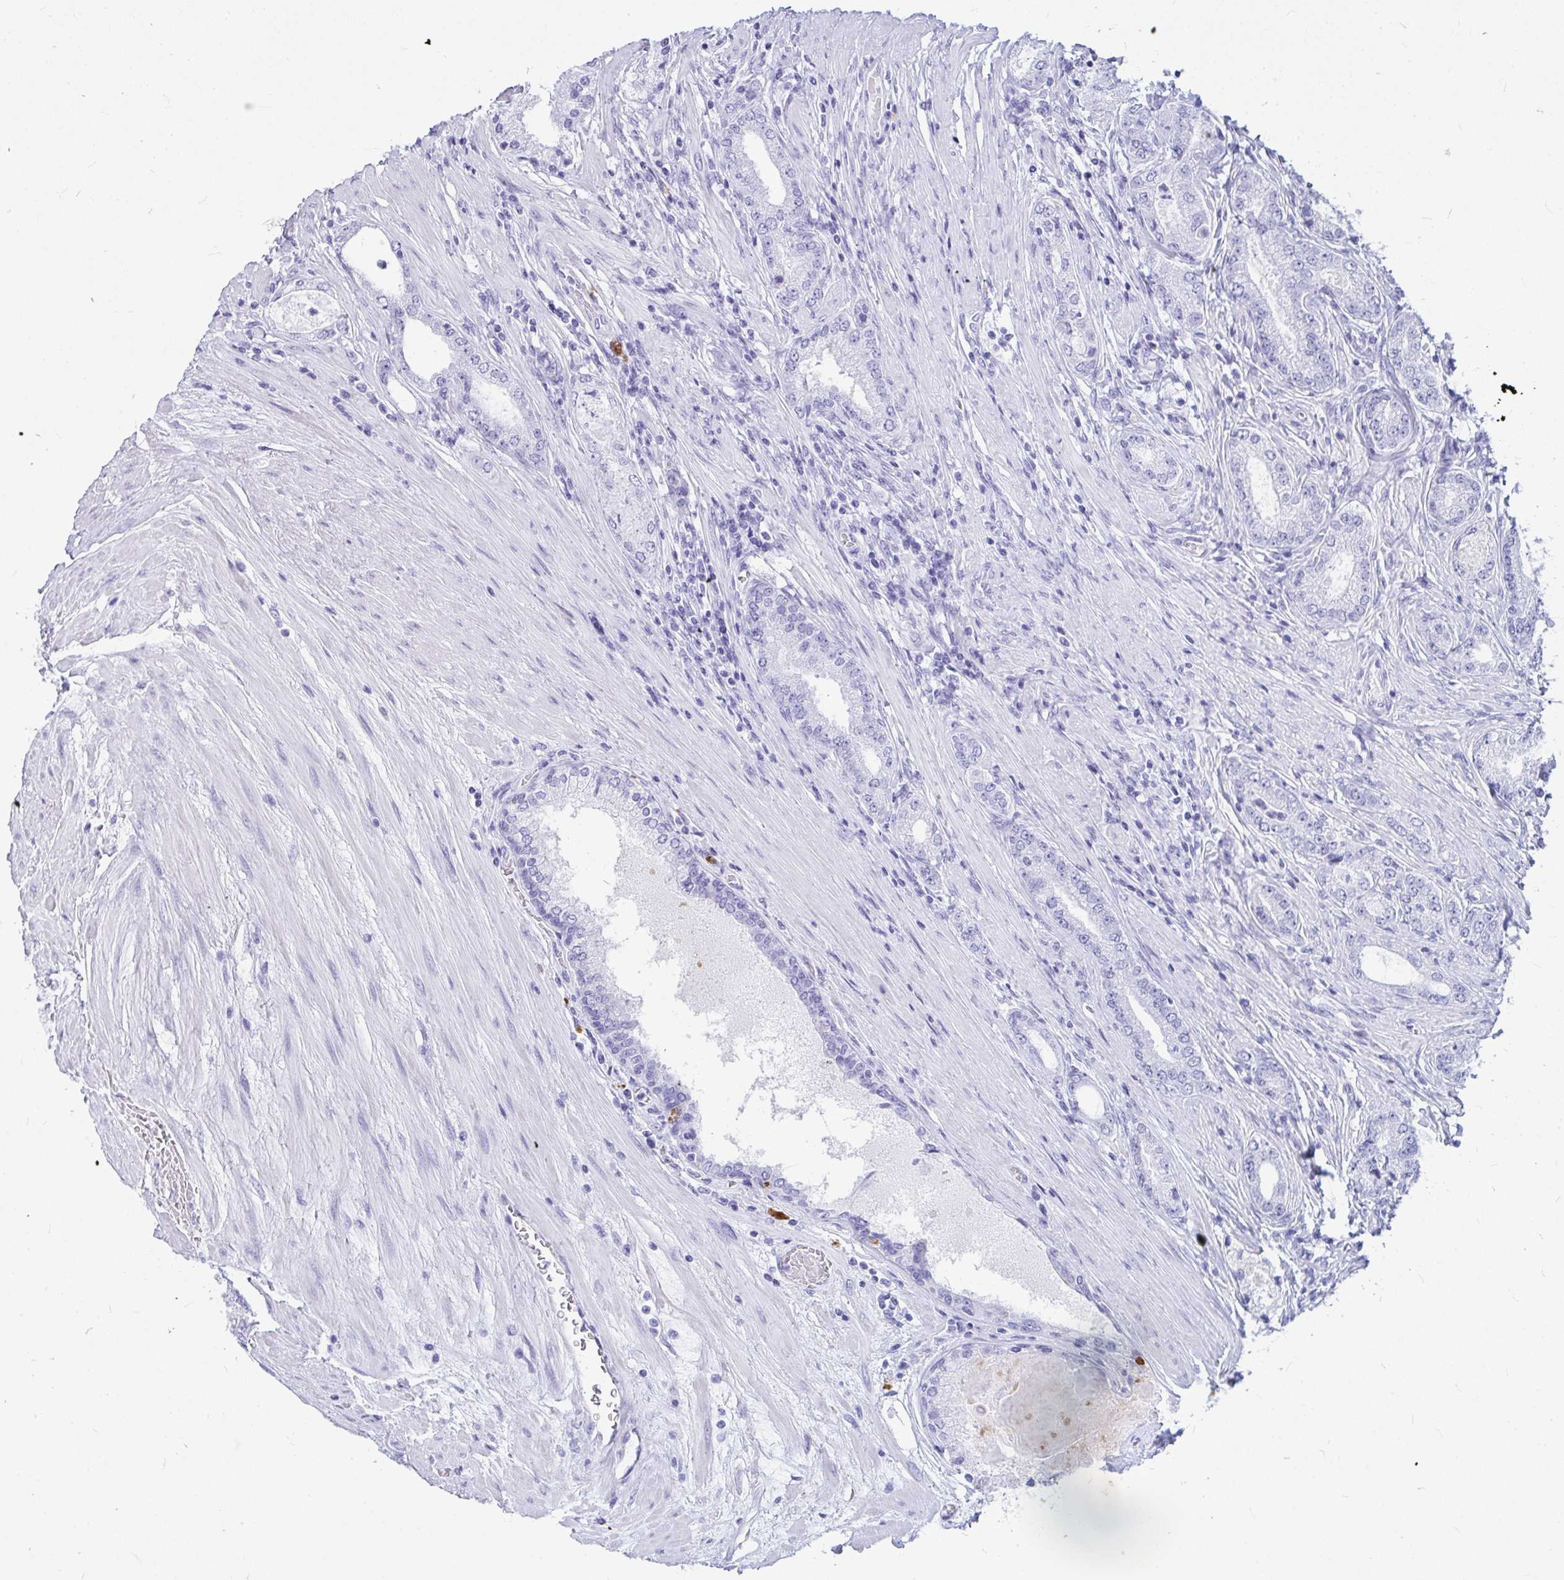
{"staining": {"intensity": "negative", "quantity": "none", "location": "none"}, "tissue": "prostate cancer", "cell_type": "Tumor cells", "image_type": "cancer", "snomed": [{"axis": "morphology", "description": "Adenocarcinoma, High grade"}, {"axis": "topography", "description": "Prostate"}], "caption": "A photomicrograph of human prostate cancer (high-grade adenocarcinoma) is negative for staining in tumor cells.", "gene": "OR5J2", "patient": {"sex": "male", "age": 67}}